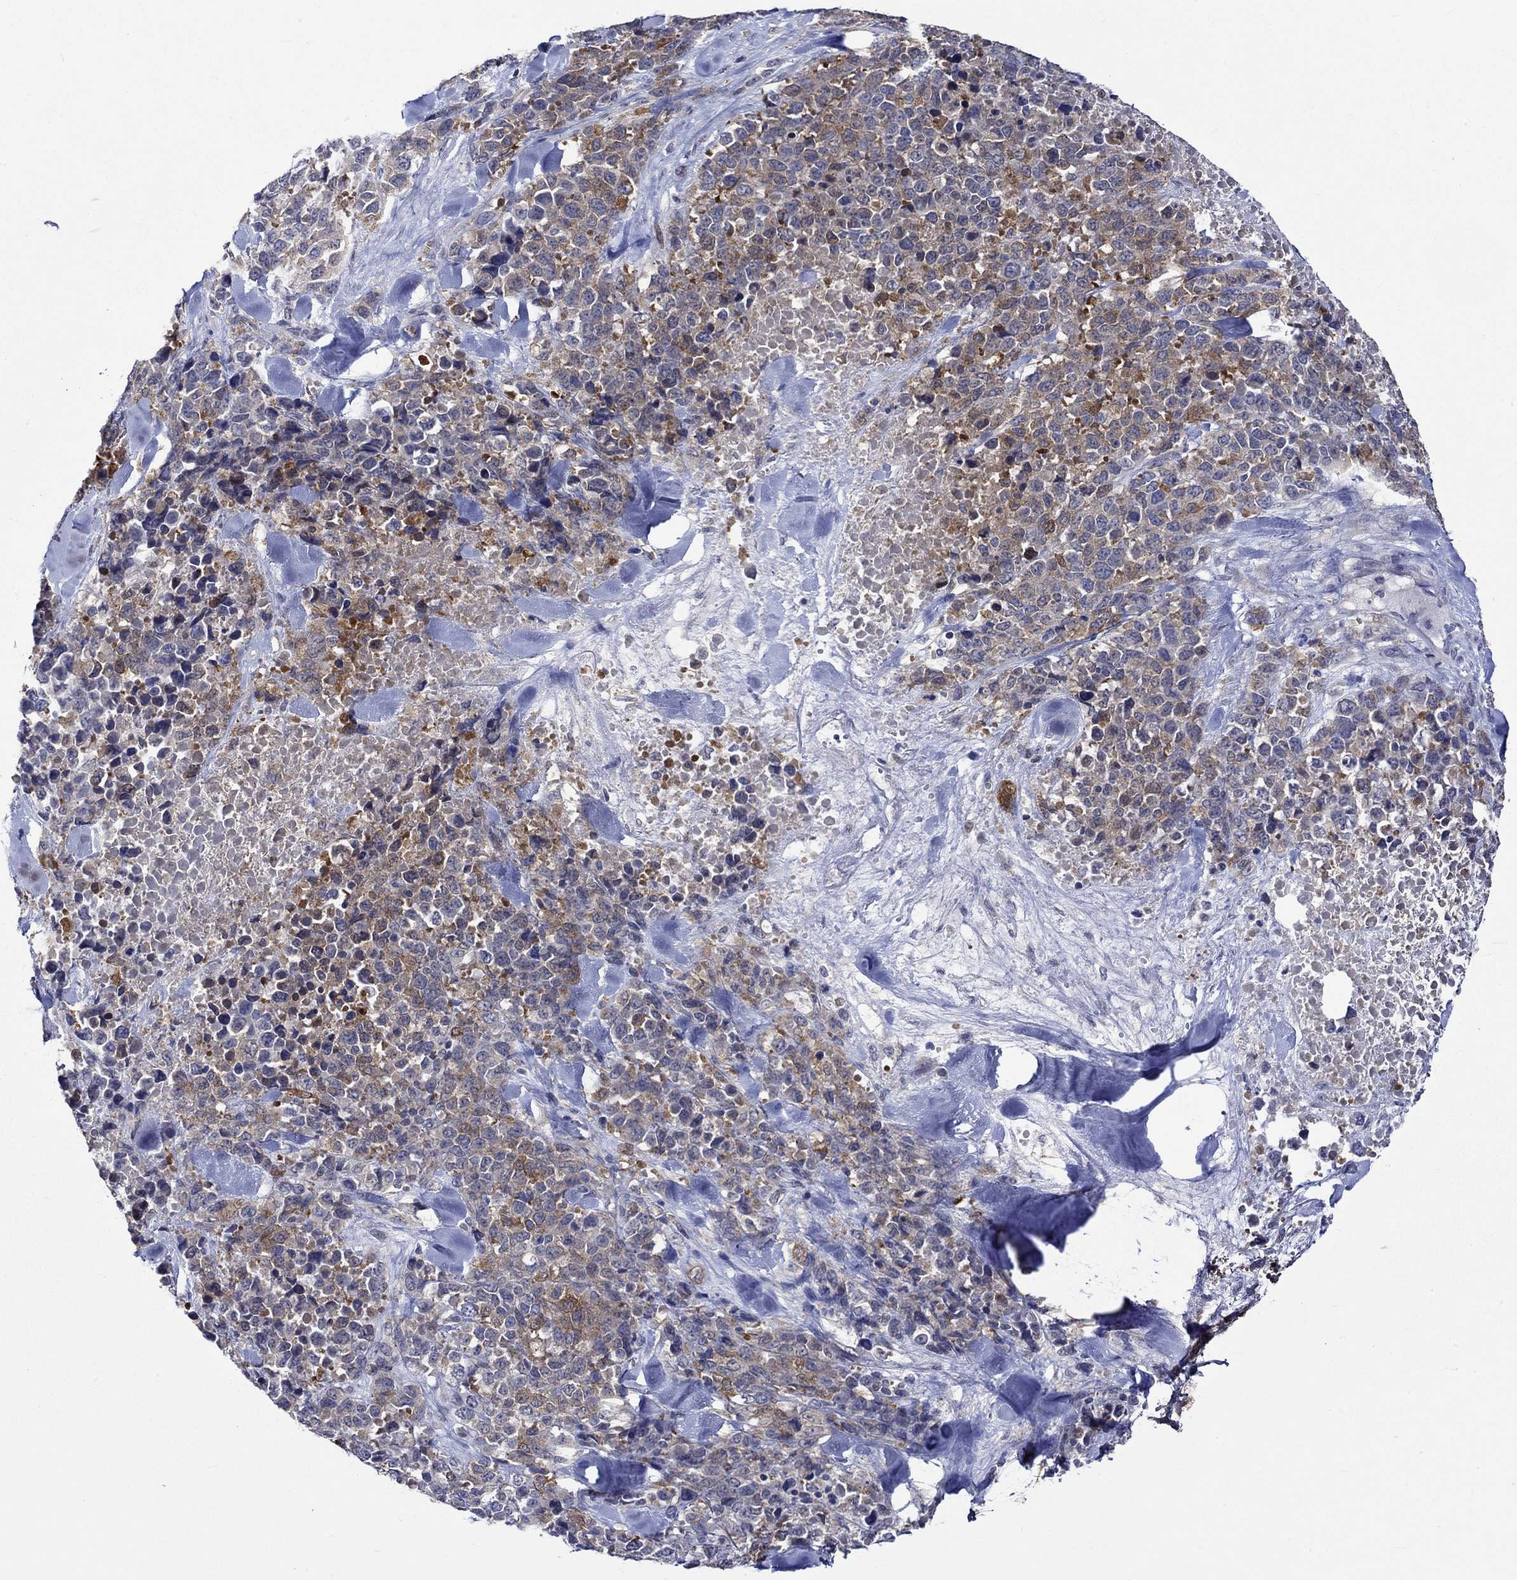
{"staining": {"intensity": "moderate", "quantity": "<25%", "location": "cytoplasmic/membranous"}, "tissue": "melanoma", "cell_type": "Tumor cells", "image_type": "cancer", "snomed": [{"axis": "morphology", "description": "Malignant melanoma, Metastatic site"}, {"axis": "topography", "description": "Skin"}], "caption": "The histopathology image reveals a brown stain indicating the presence of a protein in the cytoplasmic/membranous of tumor cells in melanoma.", "gene": "CRYAB", "patient": {"sex": "male", "age": 84}}